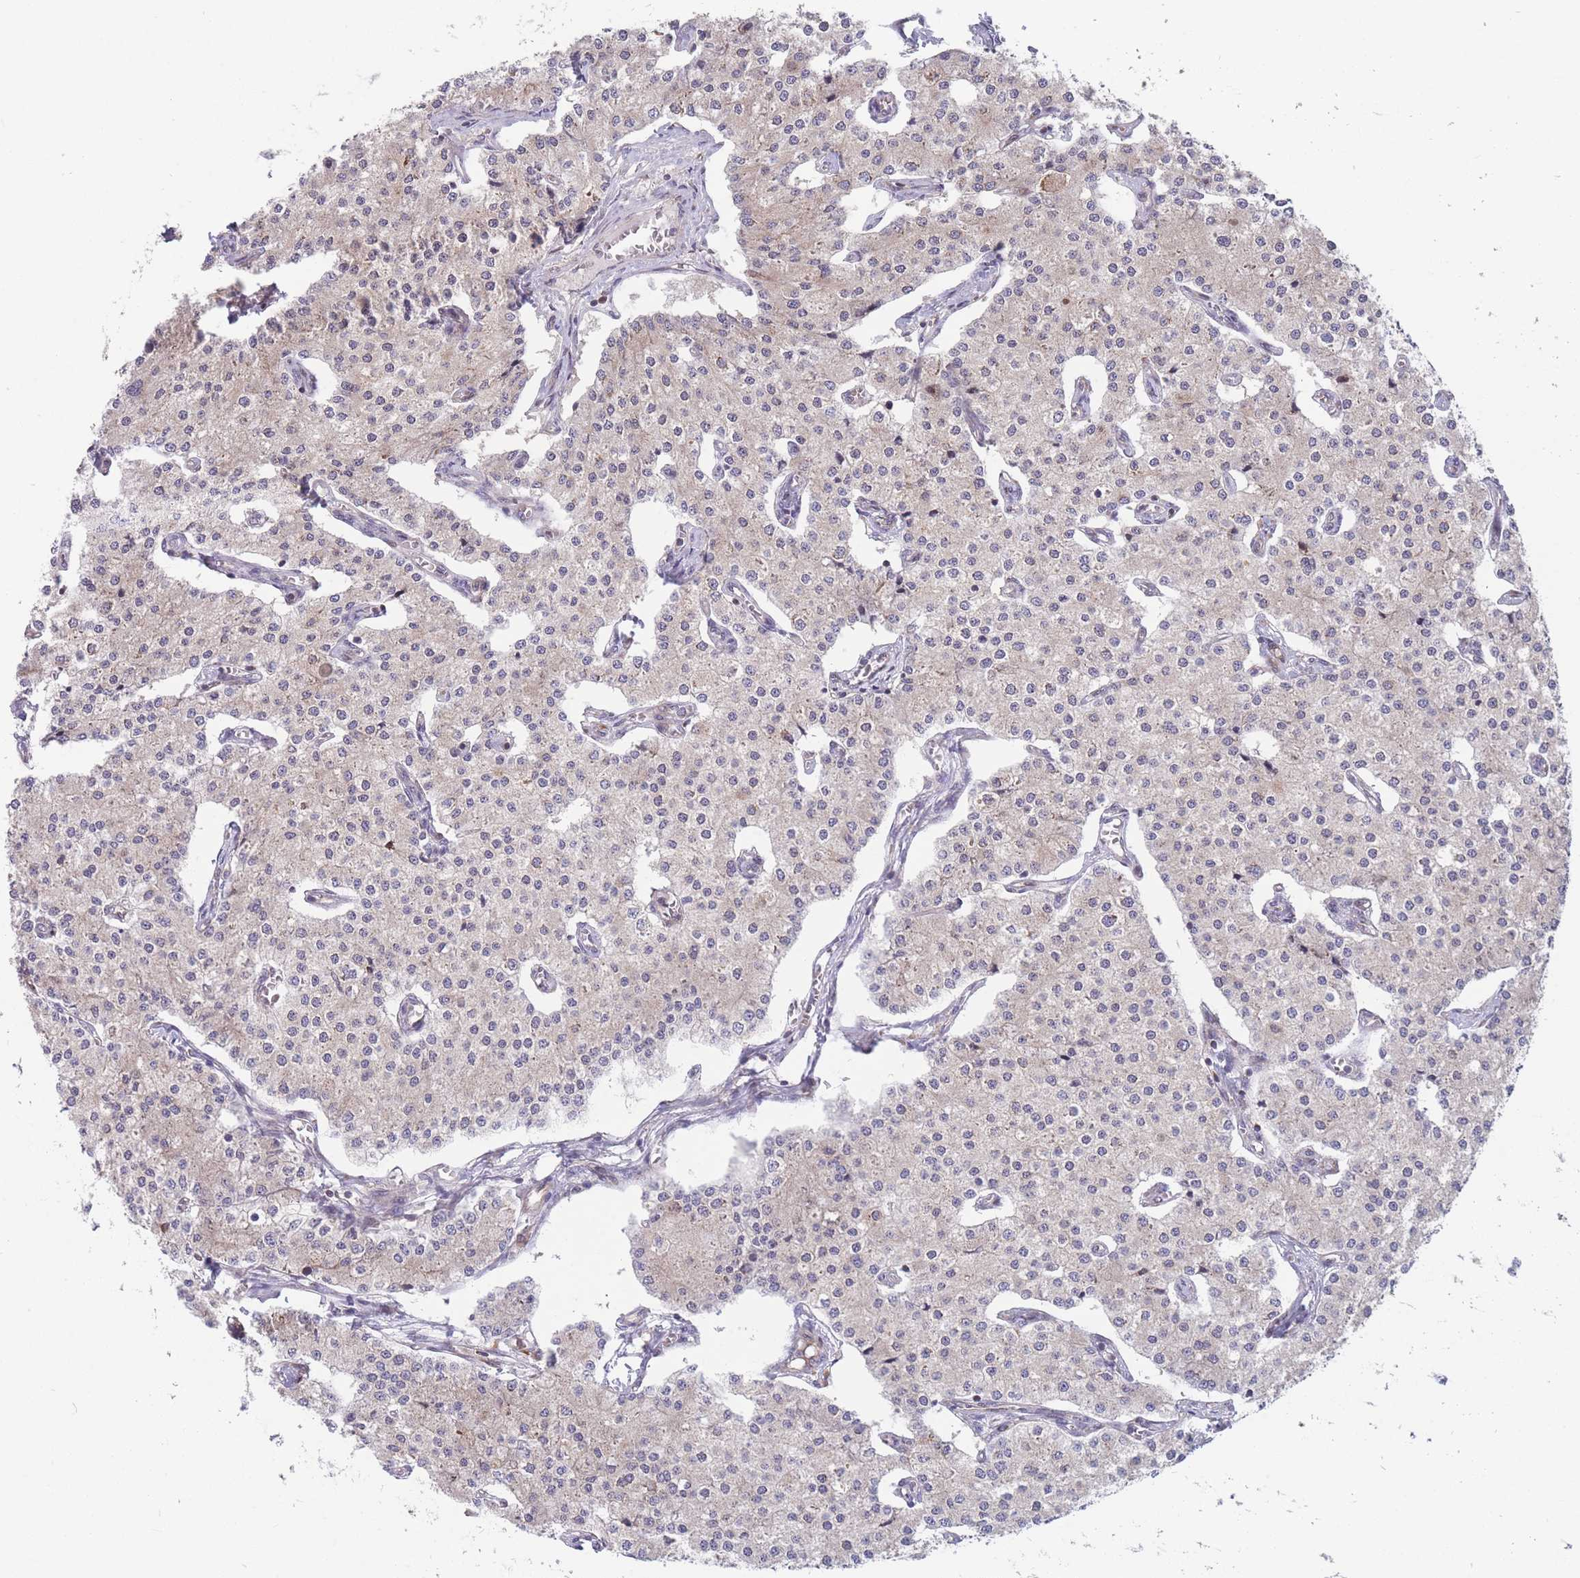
{"staining": {"intensity": "negative", "quantity": "none", "location": "none"}, "tissue": "carcinoid", "cell_type": "Tumor cells", "image_type": "cancer", "snomed": [{"axis": "morphology", "description": "Carcinoid, malignant, NOS"}, {"axis": "topography", "description": "Colon"}], "caption": "Protein analysis of malignant carcinoid exhibits no significant staining in tumor cells.", "gene": "TMEM131L", "patient": {"sex": "female", "age": 52}}